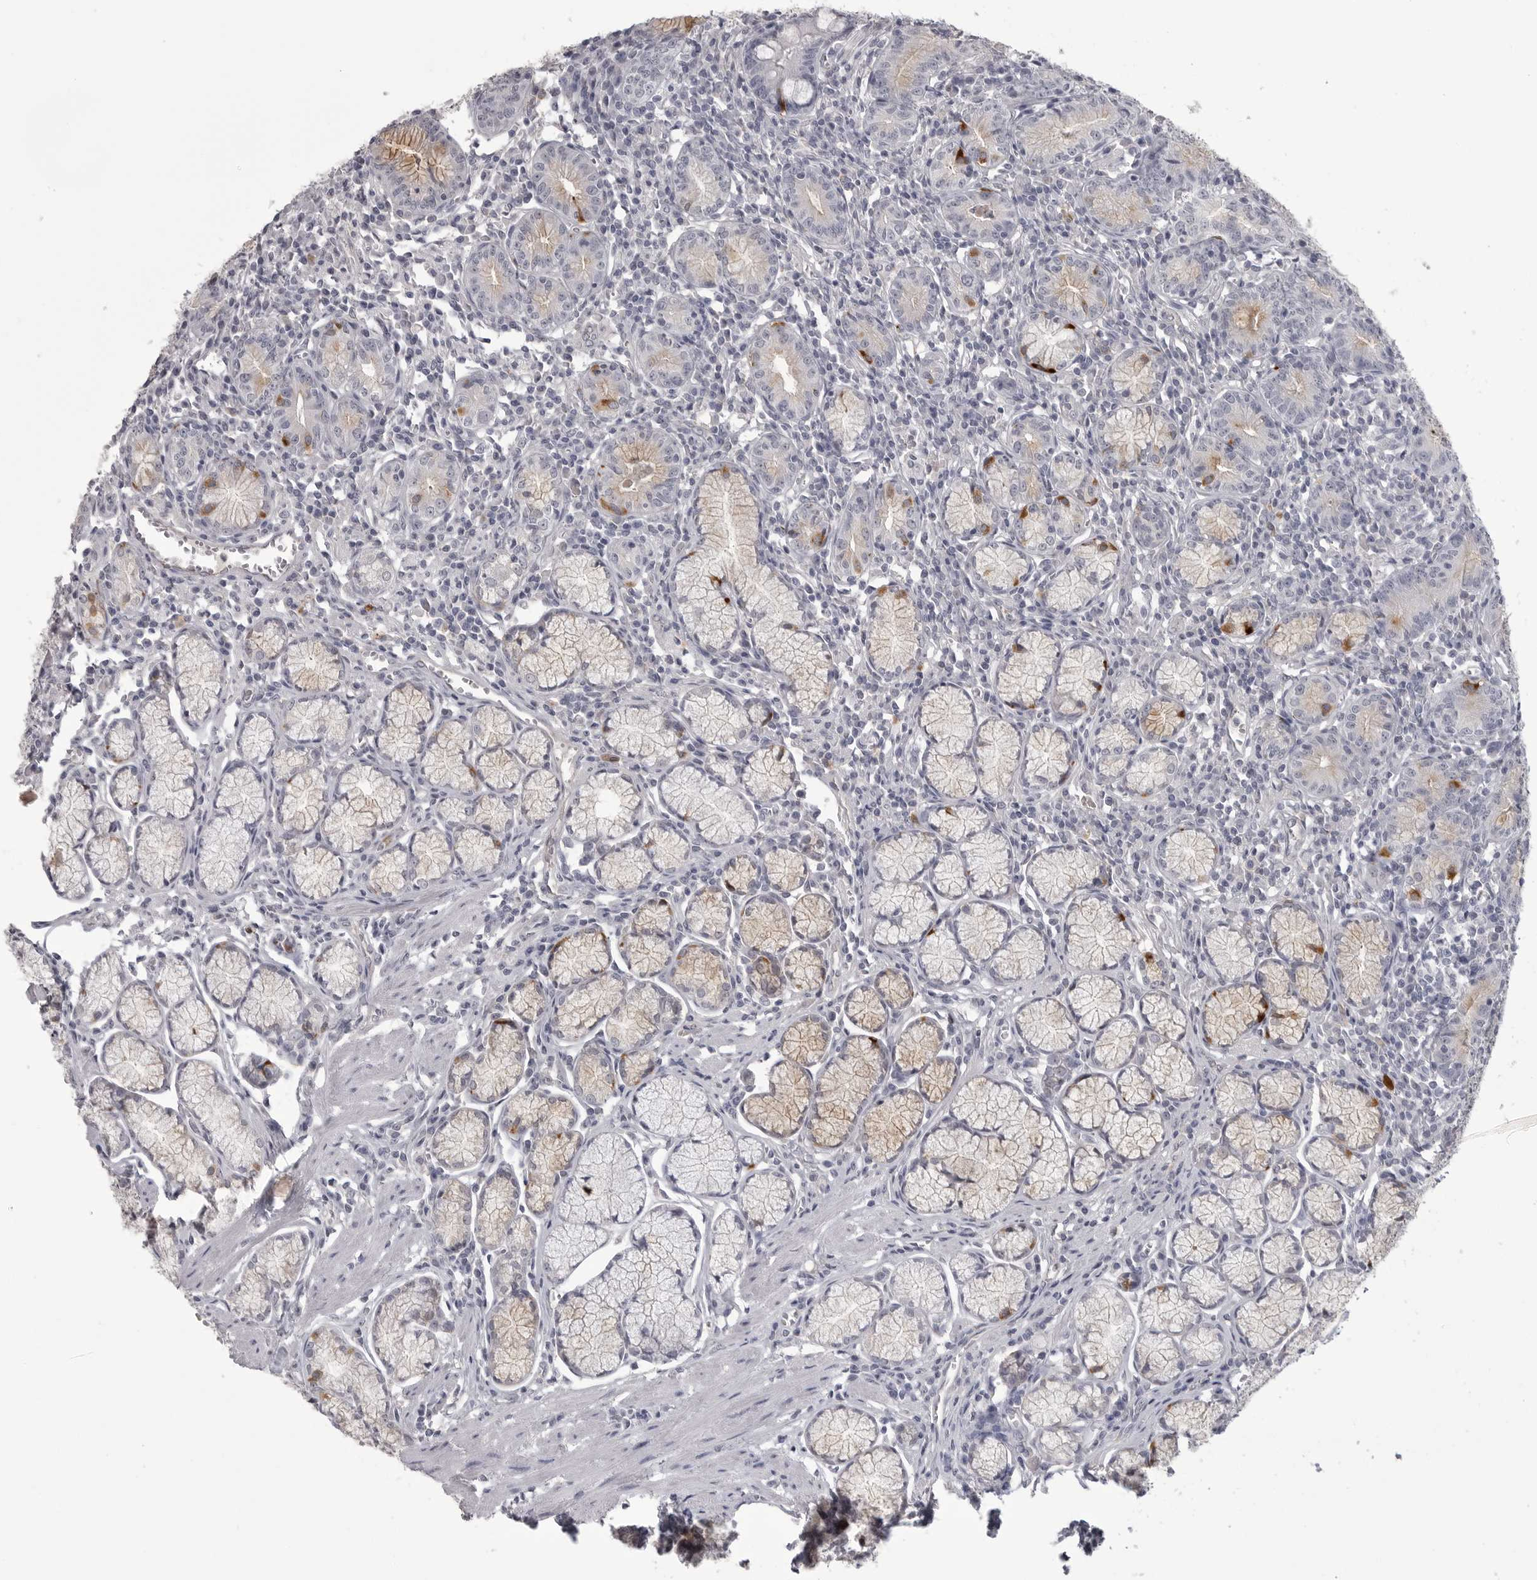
{"staining": {"intensity": "moderate", "quantity": "25%-75%", "location": "cytoplasmic/membranous"}, "tissue": "stomach", "cell_type": "Glandular cells", "image_type": "normal", "snomed": [{"axis": "morphology", "description": "Normal tissue, NOS"}, {"axis": "topography", "description": "Stomach"}], "caption": "High-power microscopy captured an immunohistochemistry (IHC) photomicrograph of normal stomach, revealing moderate cytoplasmic/membranous positivity in about 25%-75% of glandular cells.", "gene": "TIMP1", "patient": {"sex": "male", "age": 55}}